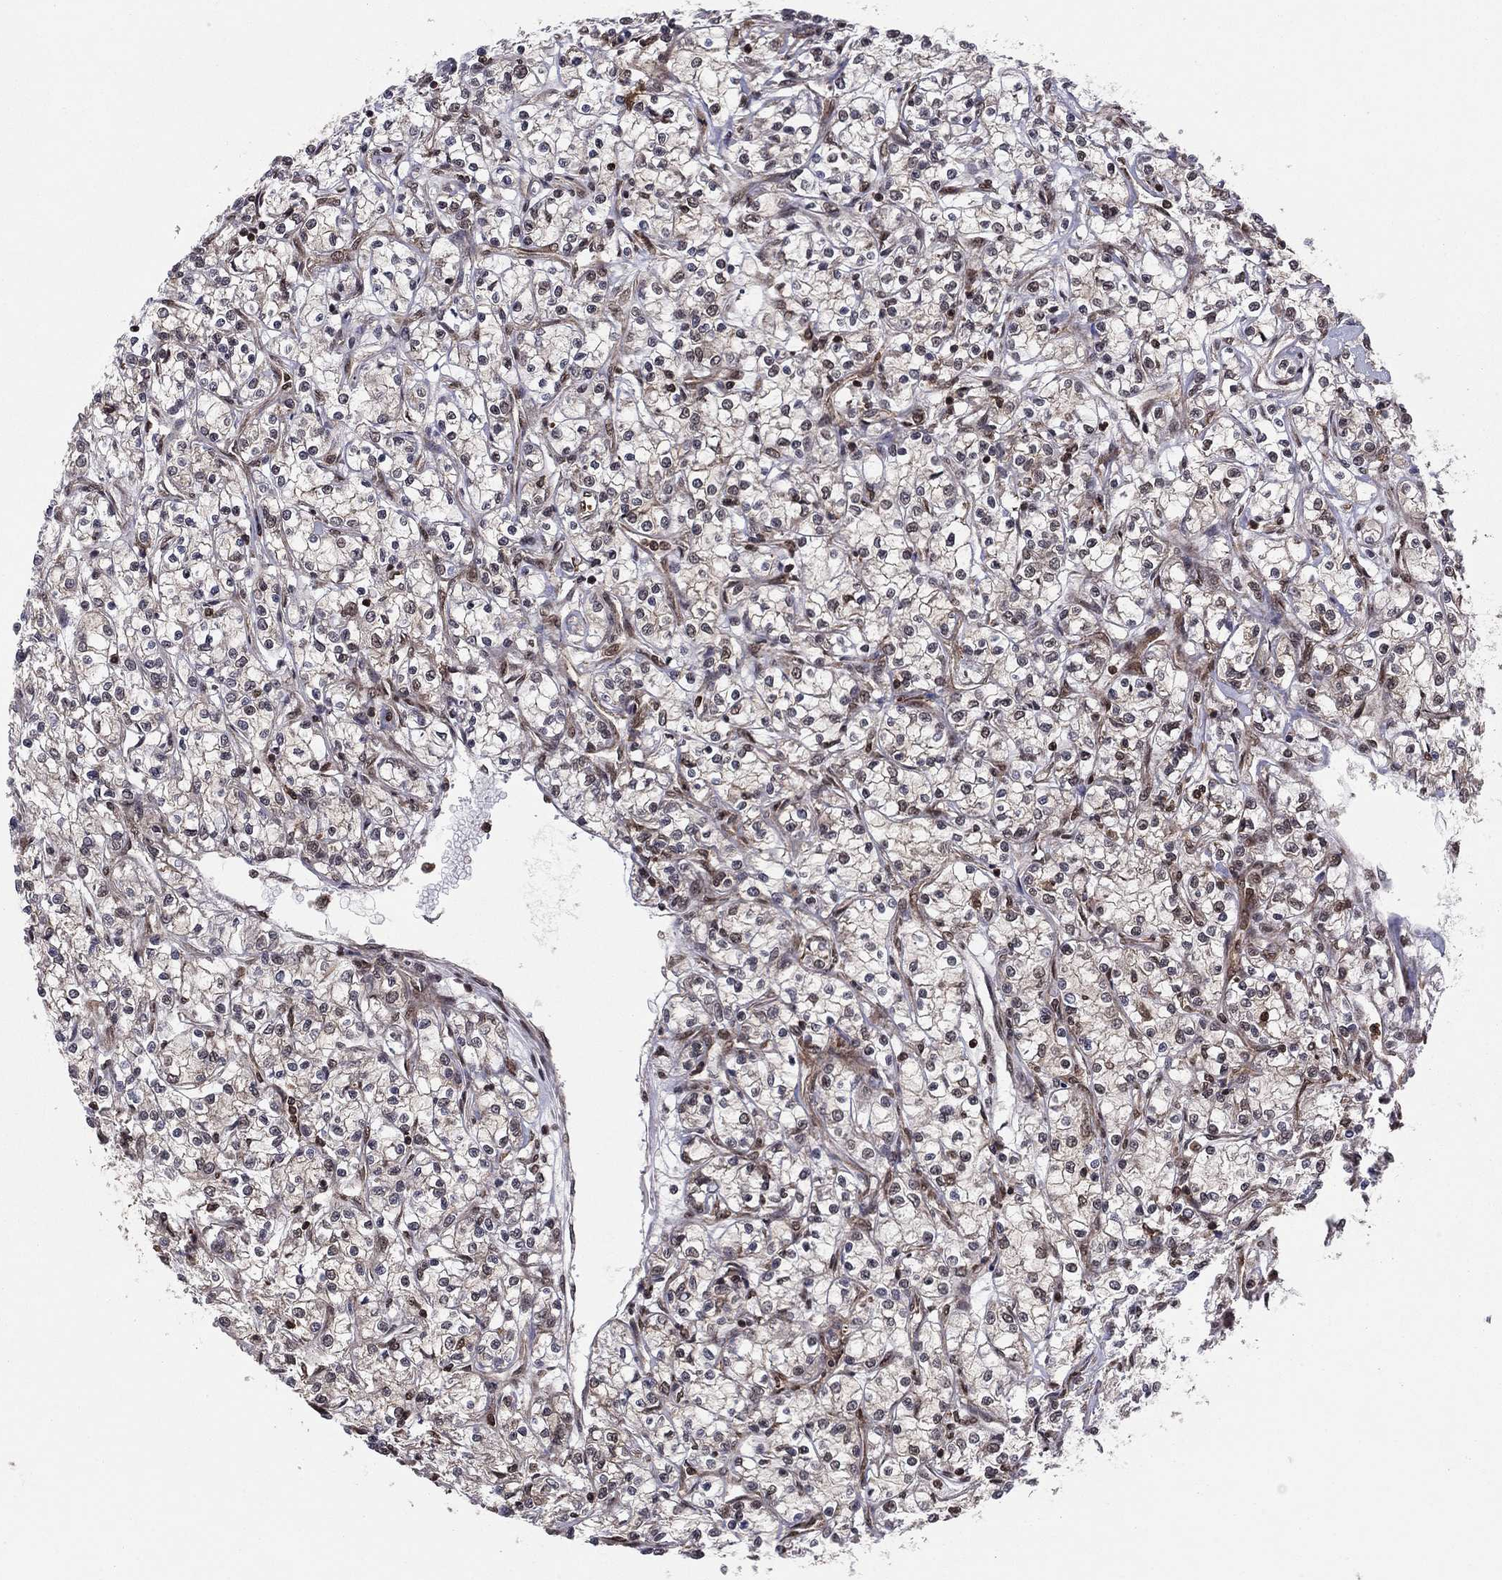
{"staining": {"intensity": "weak", "quantity": "<25%", "location": "cytoplasmic/membranous"}, "tissue": "renal cancer", "cell_type": "Tumor cells", "image_type": "cancer", "snomed": [{"axis": "morphology", "description": "Adenocarcinoma, NOS"}, {"axis": "topography", "description": "Kidney"}], "caption": "IHC photomicrograph of neoplastic tissue: renal cancer (adenocarcinoma) stained with DAB demonstrates no significant protein staining in tumor cells.", "gene": "SSX2IP", "patient": {"sex": "female", "age": 59}}